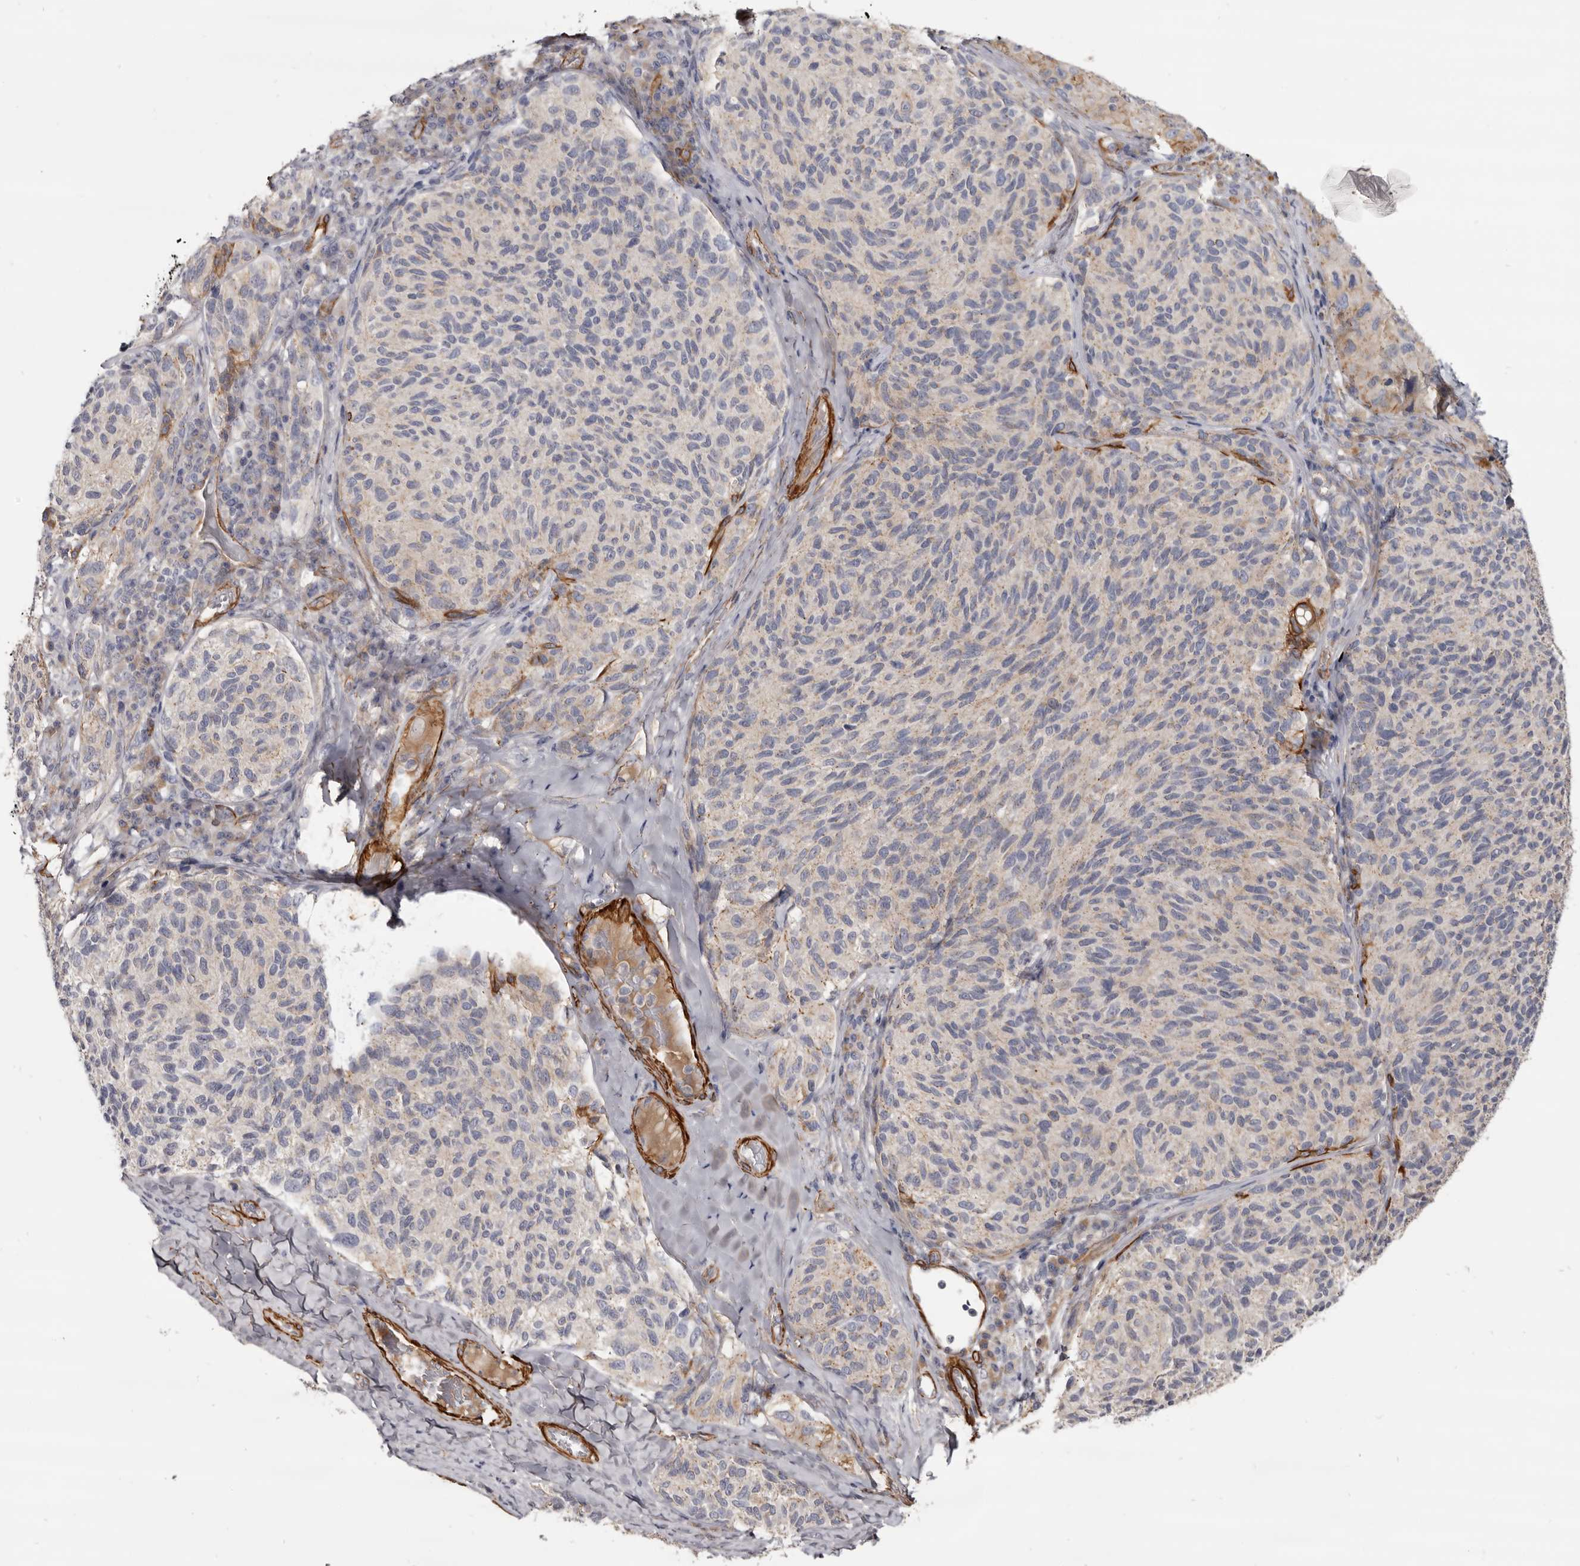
{"staining": {"intensity": "moderate", "quantity": "<25%", "location": "cytoplasmic/membranous"}, "tissue": "melanoma", "cell_type": "Tumor cells", "image_type": "cancer", "snomed": [{"axis": "morphology", "description": "Malignant melanoma, NOS"}, {"axis": "topography", "description": "Skin"}], "caption": "Immunohistochemistry (IHC) (DAB (3,3'-diaminobenzidine)) staining of human malignant melanoma shows moderate cytoplasmic/membranous protein expression in about <25% of tumor cells.", "gene": "CGN", "patient": {"sex": "female", "age": 73}}